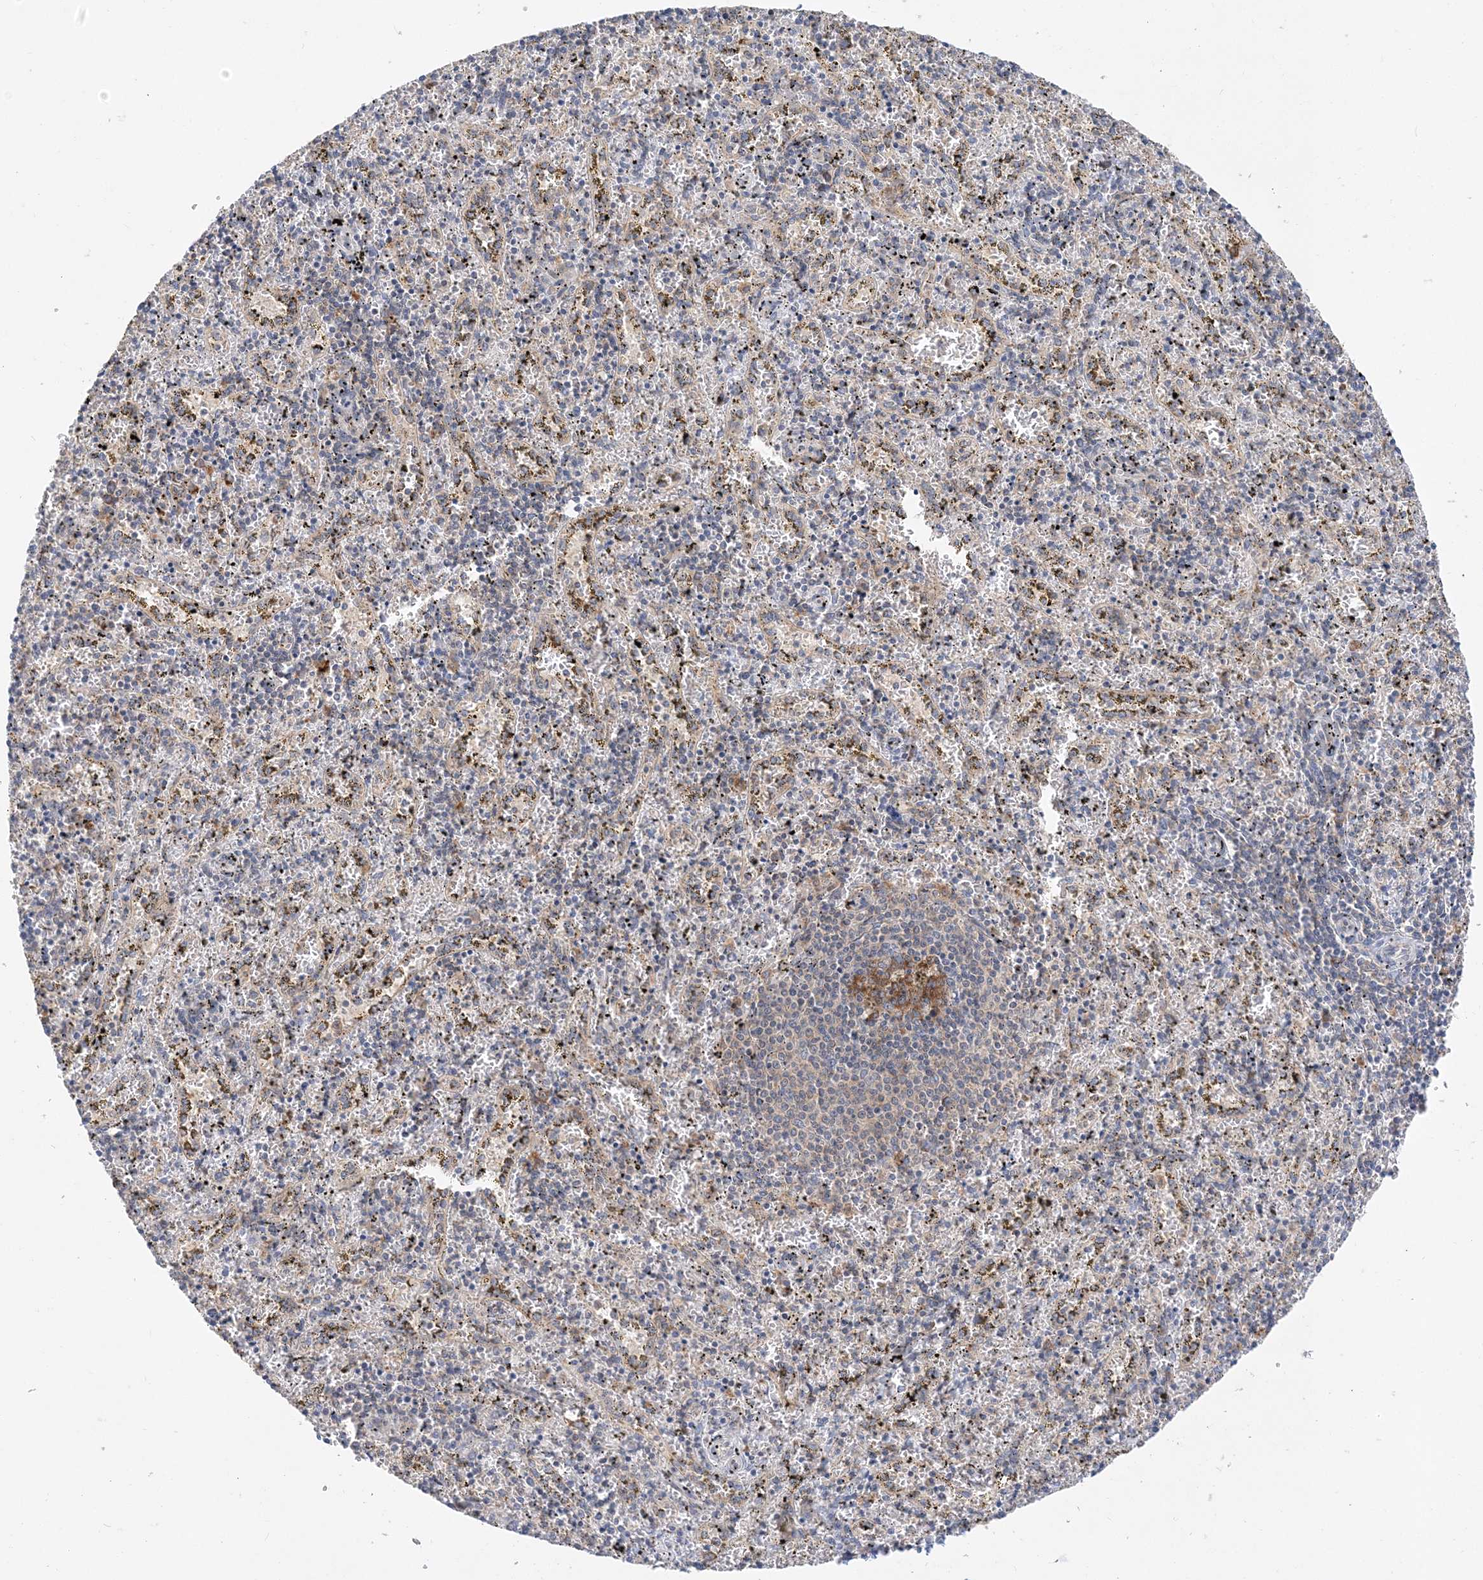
{"staining": {"intensity": "moderate", "quantity": "25%-75%", "location": "cytoplasmic/membranous"}, "tissue": "spleen", "cell_type": "Cells in red pulp", "image_type": "normal", "snomed": [{"axis": "morphology", "description": "Normal tissue, NOS"}, {"axis": "topography", "description": "Spleen"}], "caption": "DAB immunohistochemical staining of unremarkable spleen exhibits moderate cytoplasmic/membranous protein expression in approximately 25%-75% of cells in red pulp. The staining was performed using DAB (3,3'-diaminobenzidine) to visualize the protein expression in brown, while the nuclei were stained in blue with hematoxylin (Magnification: 20x).", "gene": "LARP4B", "patient": {"sex": "male", "age": 11}}